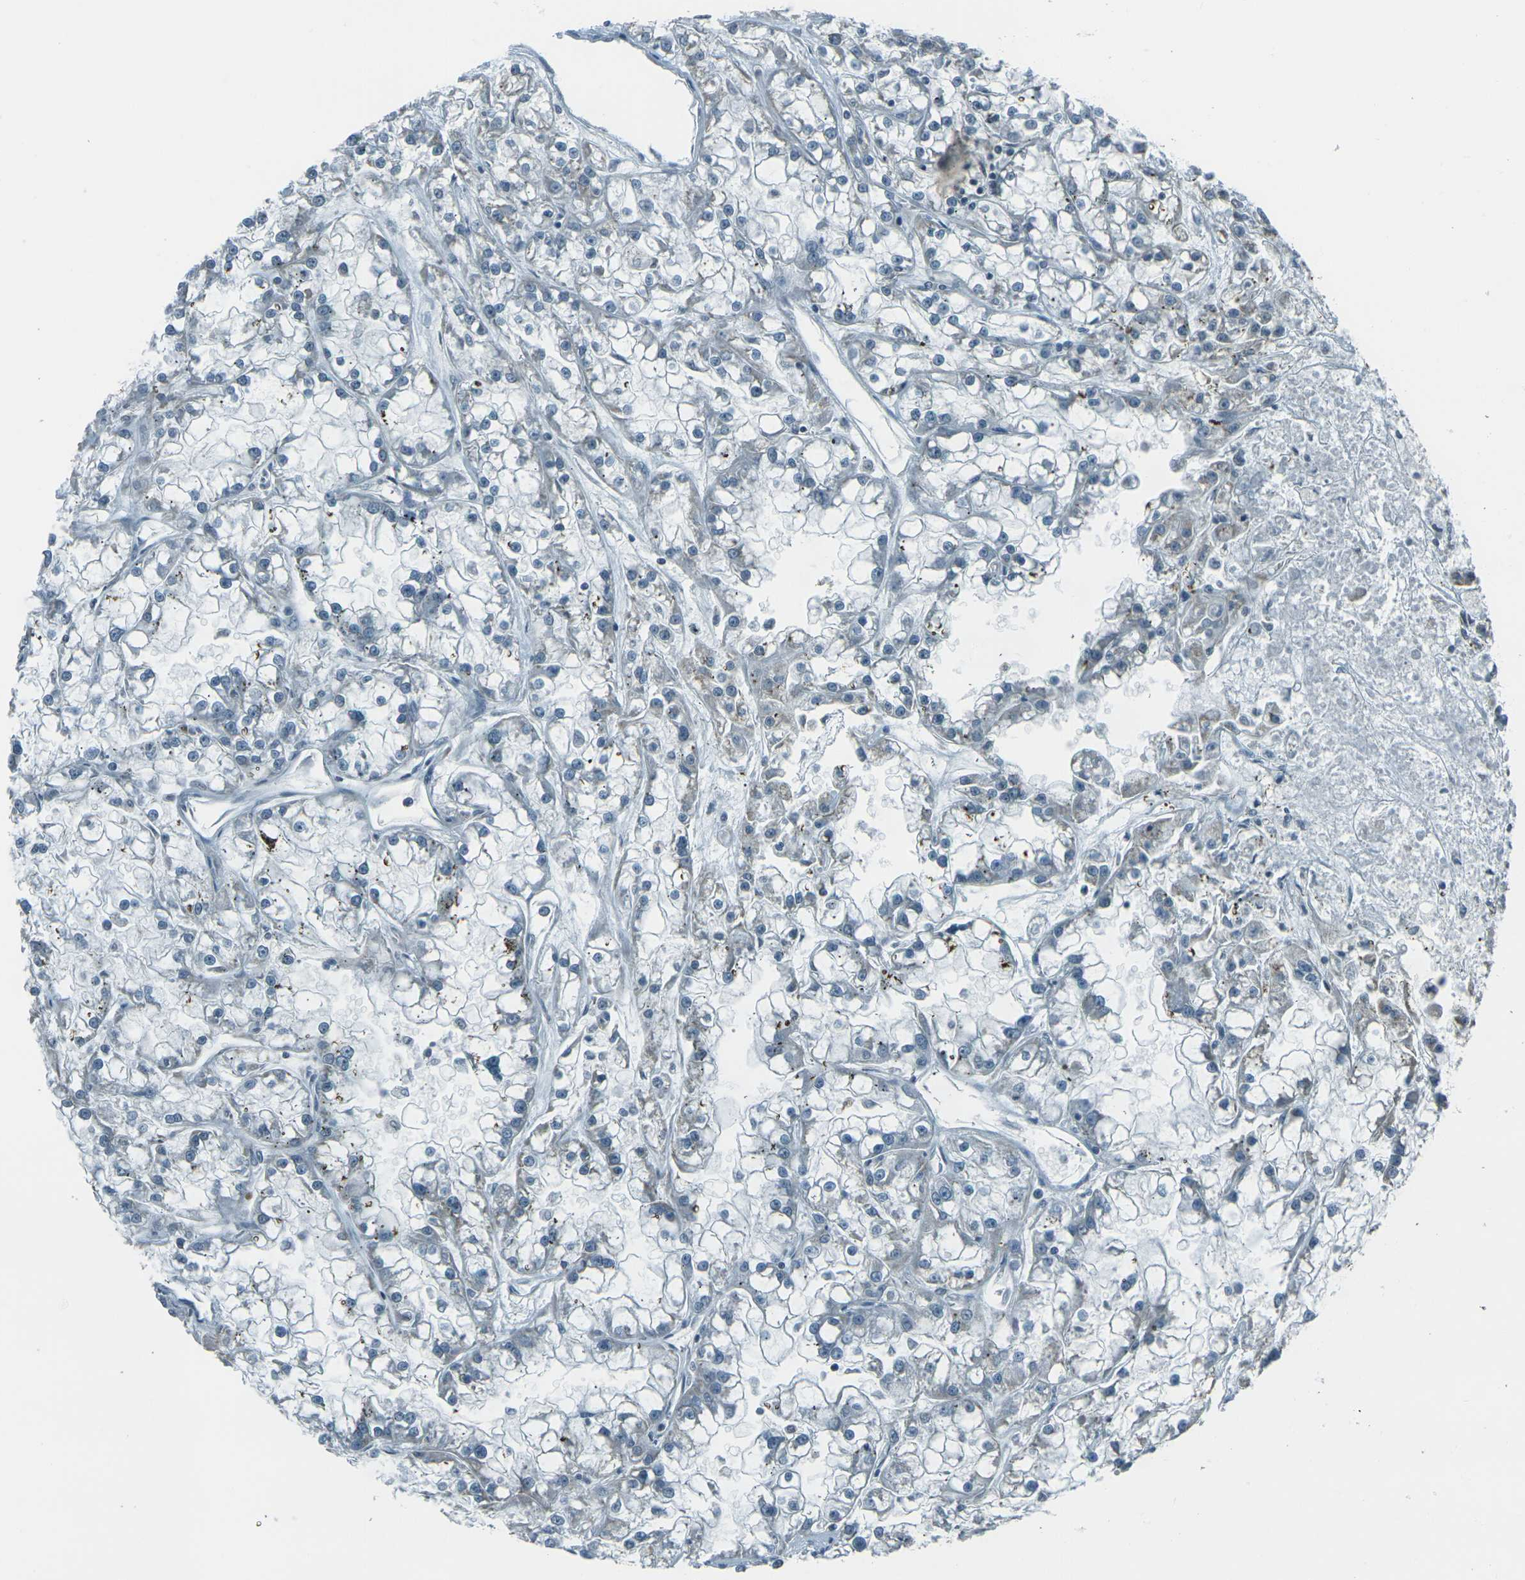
{"staining": {"intensity": "negative", "quantity": "none", "location": "none"}, "tissue": "renal cancer", "cell_type": "Tumor cells", "image_type": "cancer", "snomed": [{"axis": "morphology", "description": "Adenocarcinoma, NOS"}, {"axis": "topography", "description": "Kidney"}], "caption": "An image of human renal adenocarcinoma is negative for staining in tumor cells.", "gene": "H2BC1", "patient": {"sex": "female", "age": 52}}